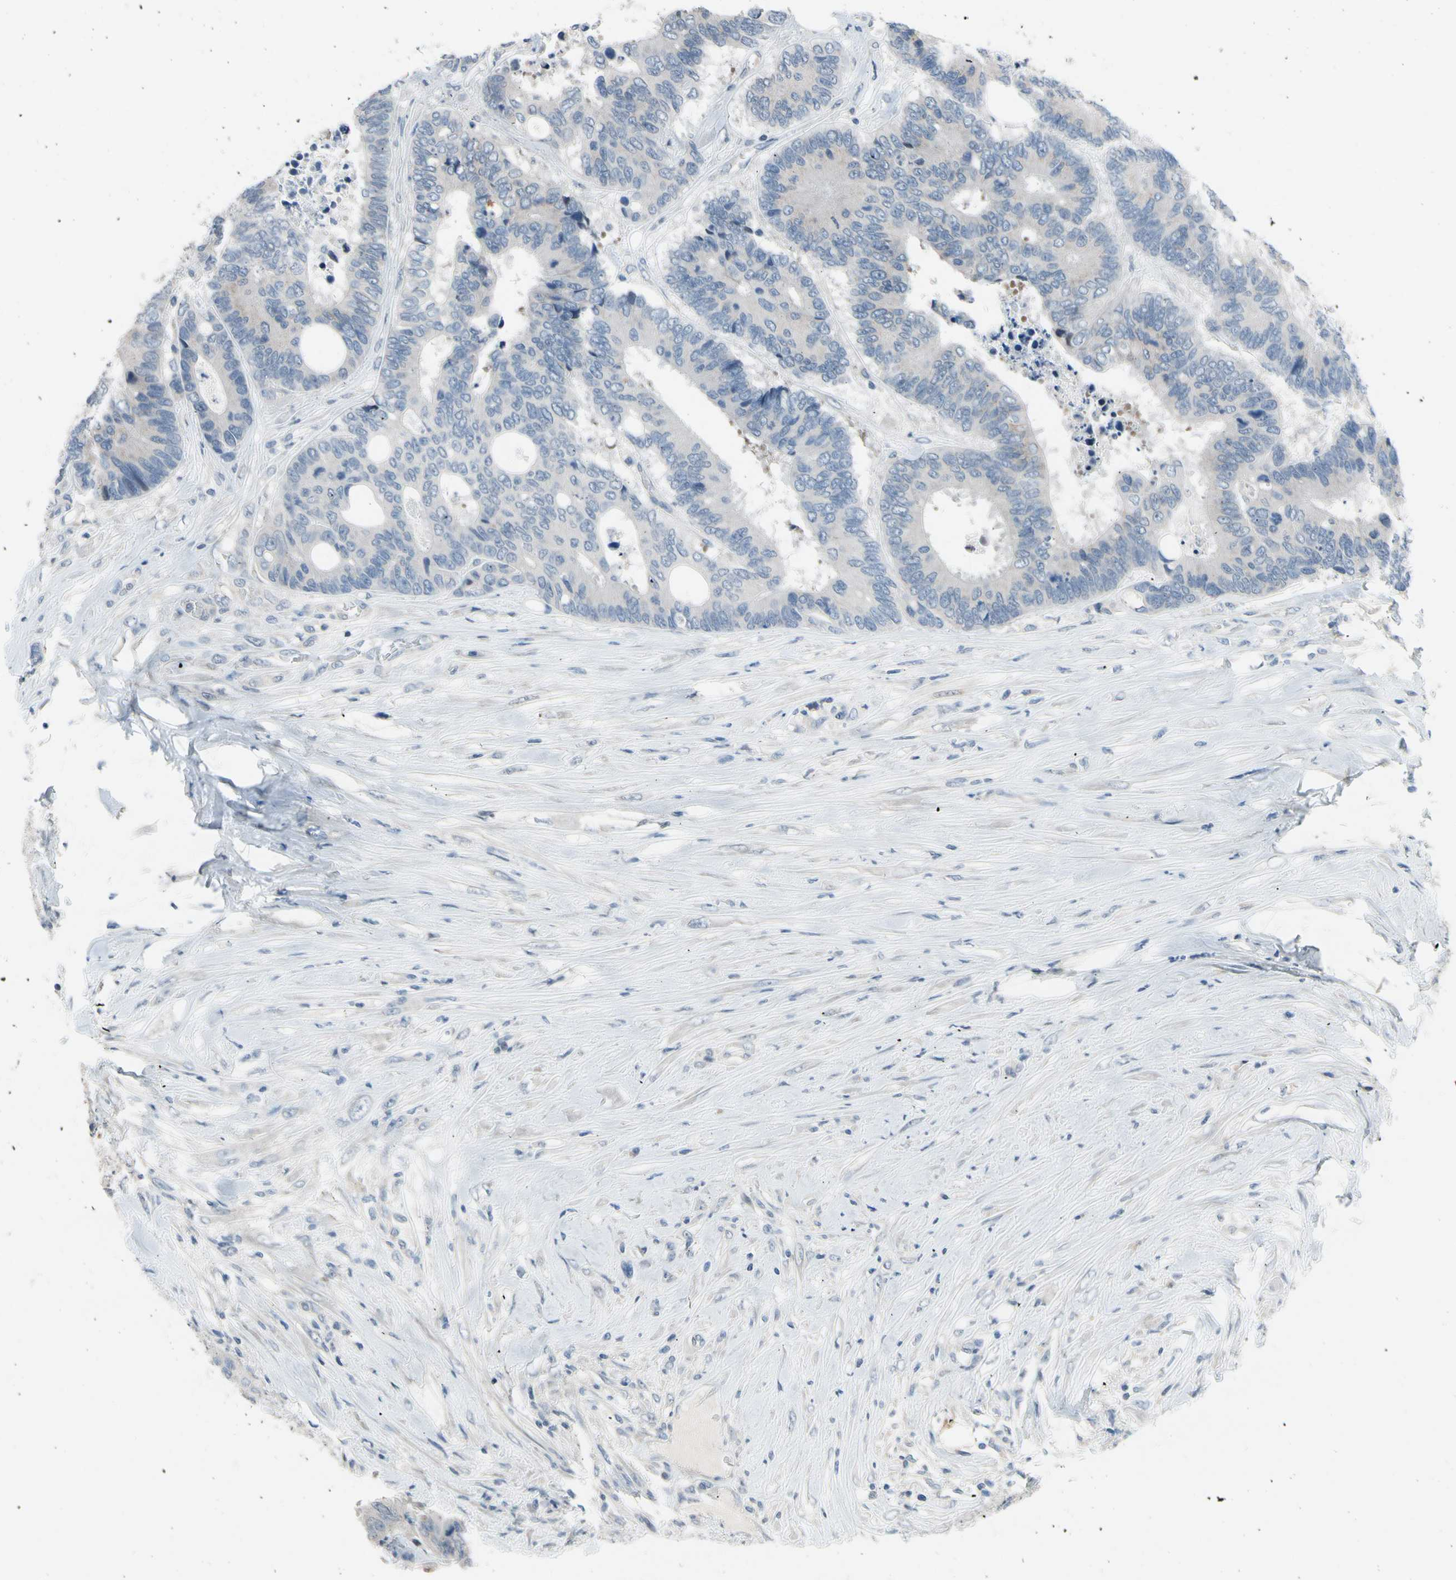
{"staining": {"intensity": "negative", "quantity": "none", "location": "none"}, "tissue": "colorectal cancer", "cell_type": "Tumor cells", "image_type": "cancer", "snomed": [{"axis": "morphology", "description": "Adenocarcinoma, NOS"}, {"axis": "topography", "description": "Rectum"}], "caption": "Immunohistochemistry micrograph of neoplastic tissue: human colorectal adenocarcinoma stained with DAB reveals no significant protein staining in tumor cells. (Stains: DAB immunohistochemistry (IHC) with hematoxylin counter stain, Microscopy: brightfield microscopy at high magnification).", "gene": "CFAP36", "patient": {"sex": "male", "age": 55}}